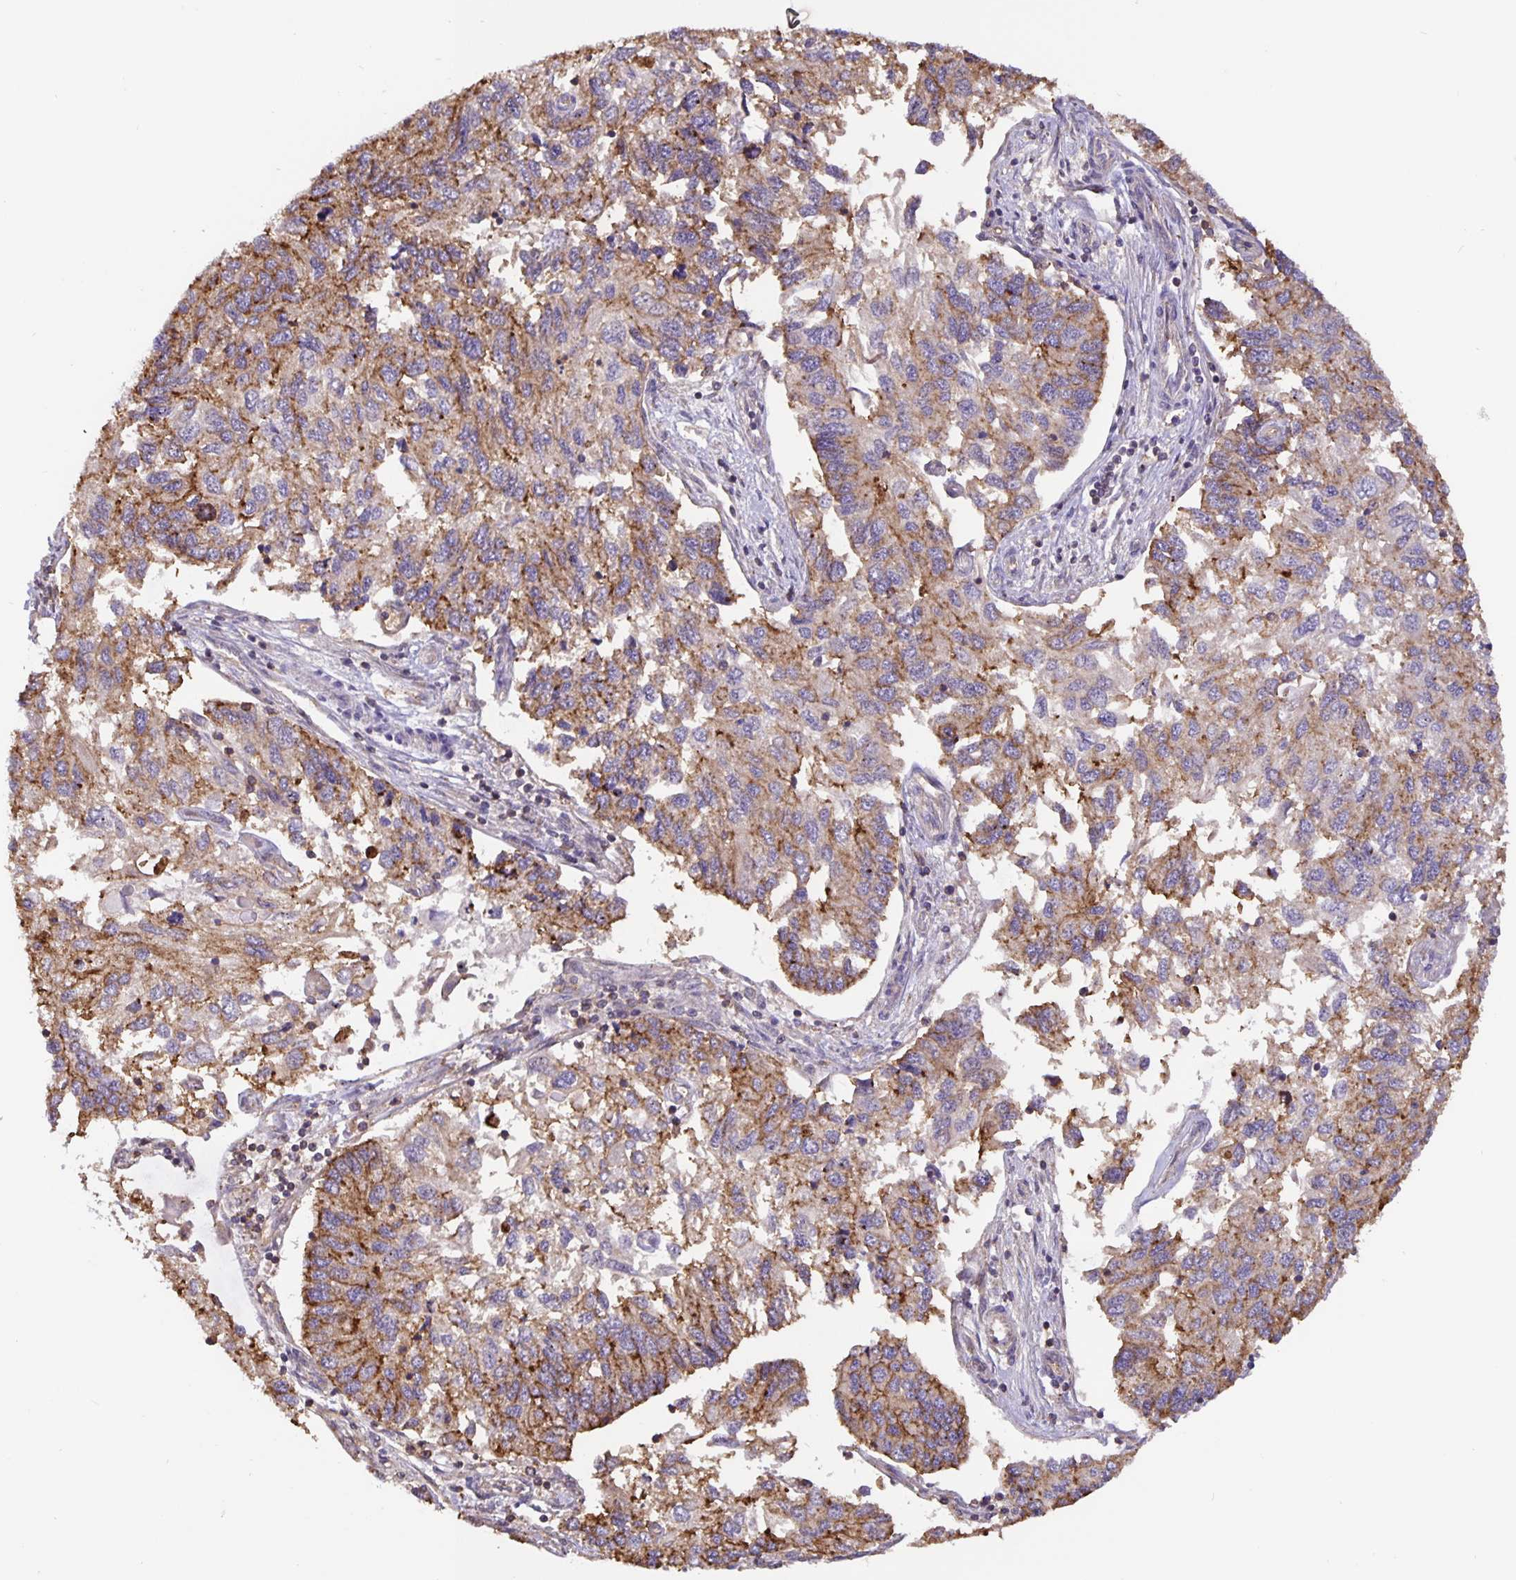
{"staining": {"intensity": "moderate", "quantity": "<25%", "location": "cytoplasmic/membranous"}, "tissue": "endometrial cancer", "cell_type": "Tumor cells", "image_type": "cancer", "snomed": [{"axis": "morphology", "description": "Carcinoma, NOS"}, {"axis": "topography", "description": "Uterus"}], "caption": "The micrograph exhibits a brown stain indicating the presence of a protein in the cytoplasmic/membranous of tumor cells in endometrial cancer (carcinoma).", "gene": "TMEM71", "patient": {"sex": "female", "age": 76}}